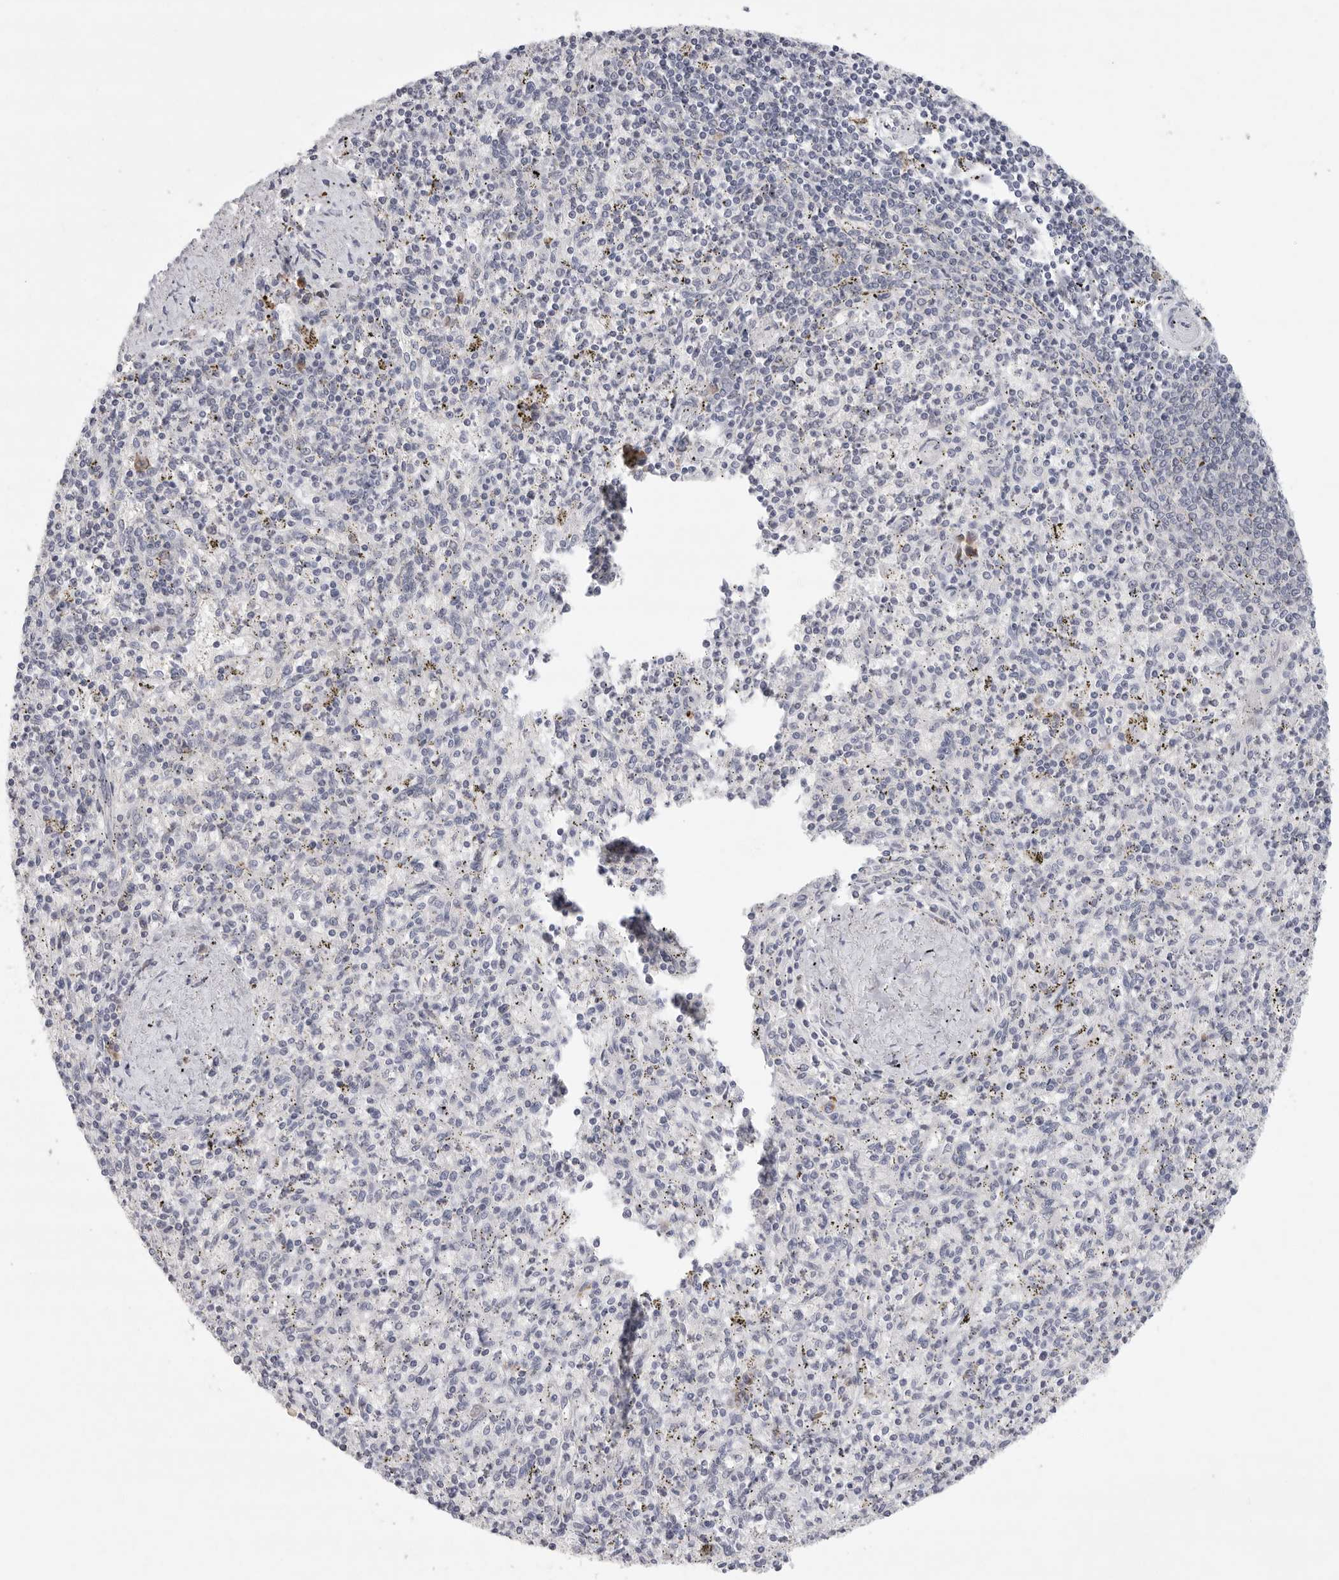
{"staining": {"intensity": "negative", "quantity": "none", "location": "none"}, "tissue": "spleen", "cell_type": "Cells in red pulp", "image_type": "normal", "snomed": [{"axis": "morphology", "description": "Normal tissue, NOS"}, {"axis": "topography", "description": "Spleen"}], "caption": "Histopathology image shows no protein expression in cells in red pulp of benign spleen. (IHC, brightfield microscopy, high magnification).", "gene": "TMEM69", "patient": {"sex": "male", "age": 72}}